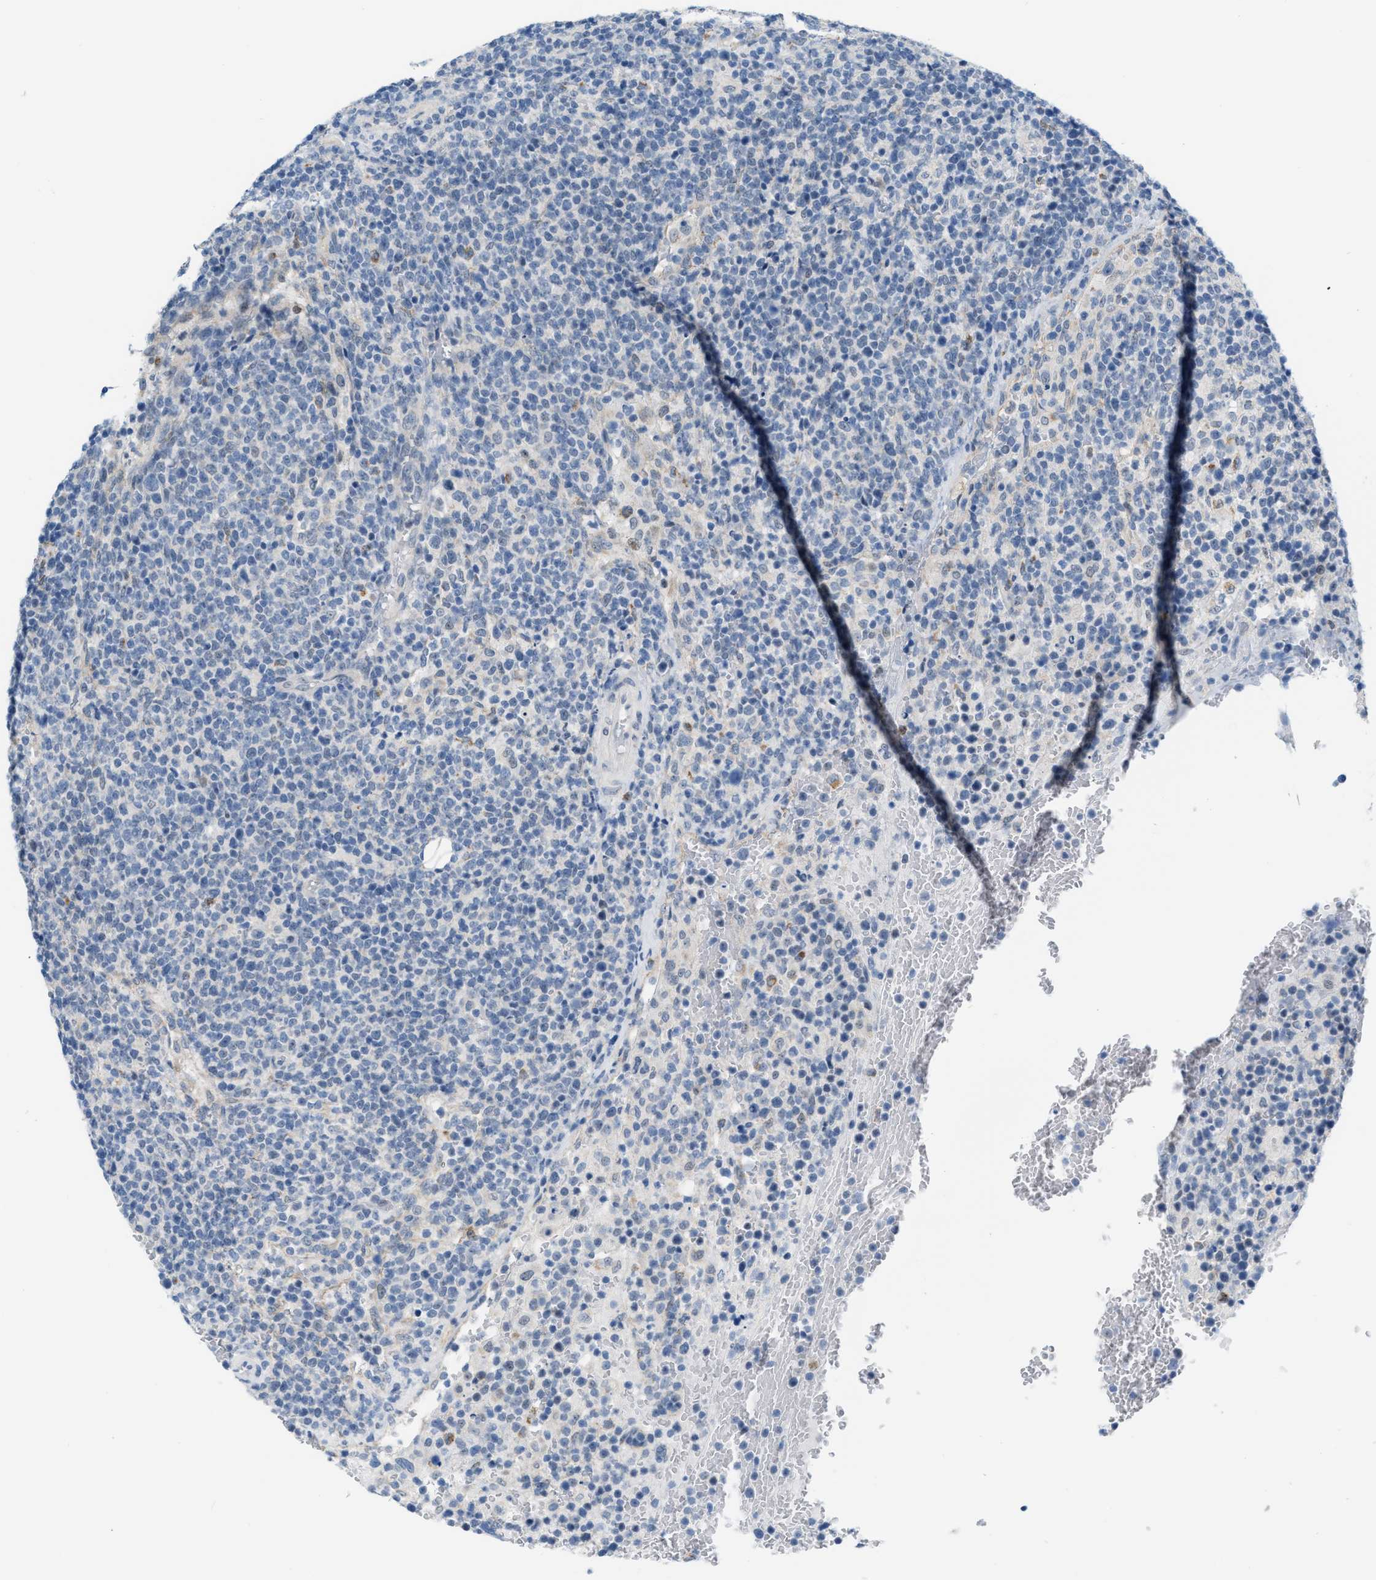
{"staining": {"intensity": "negative", "quantity": "none", "location": "none"}, "tissue": "lymphoma", "cell_type": "Tumor cells", "image_type": "cancer", "snomed": [{"axis": "morphology", "description": "Malignant lymphoma, non-Hodgkin's type, High grade"}, {"axis": "topography", "description": "Lymph node"}], "caption": "Tumor cells are negative for protein expression in human lymphoma.", "gene": "PHRF1", "patient": {"sex": "male", "age": 61}}